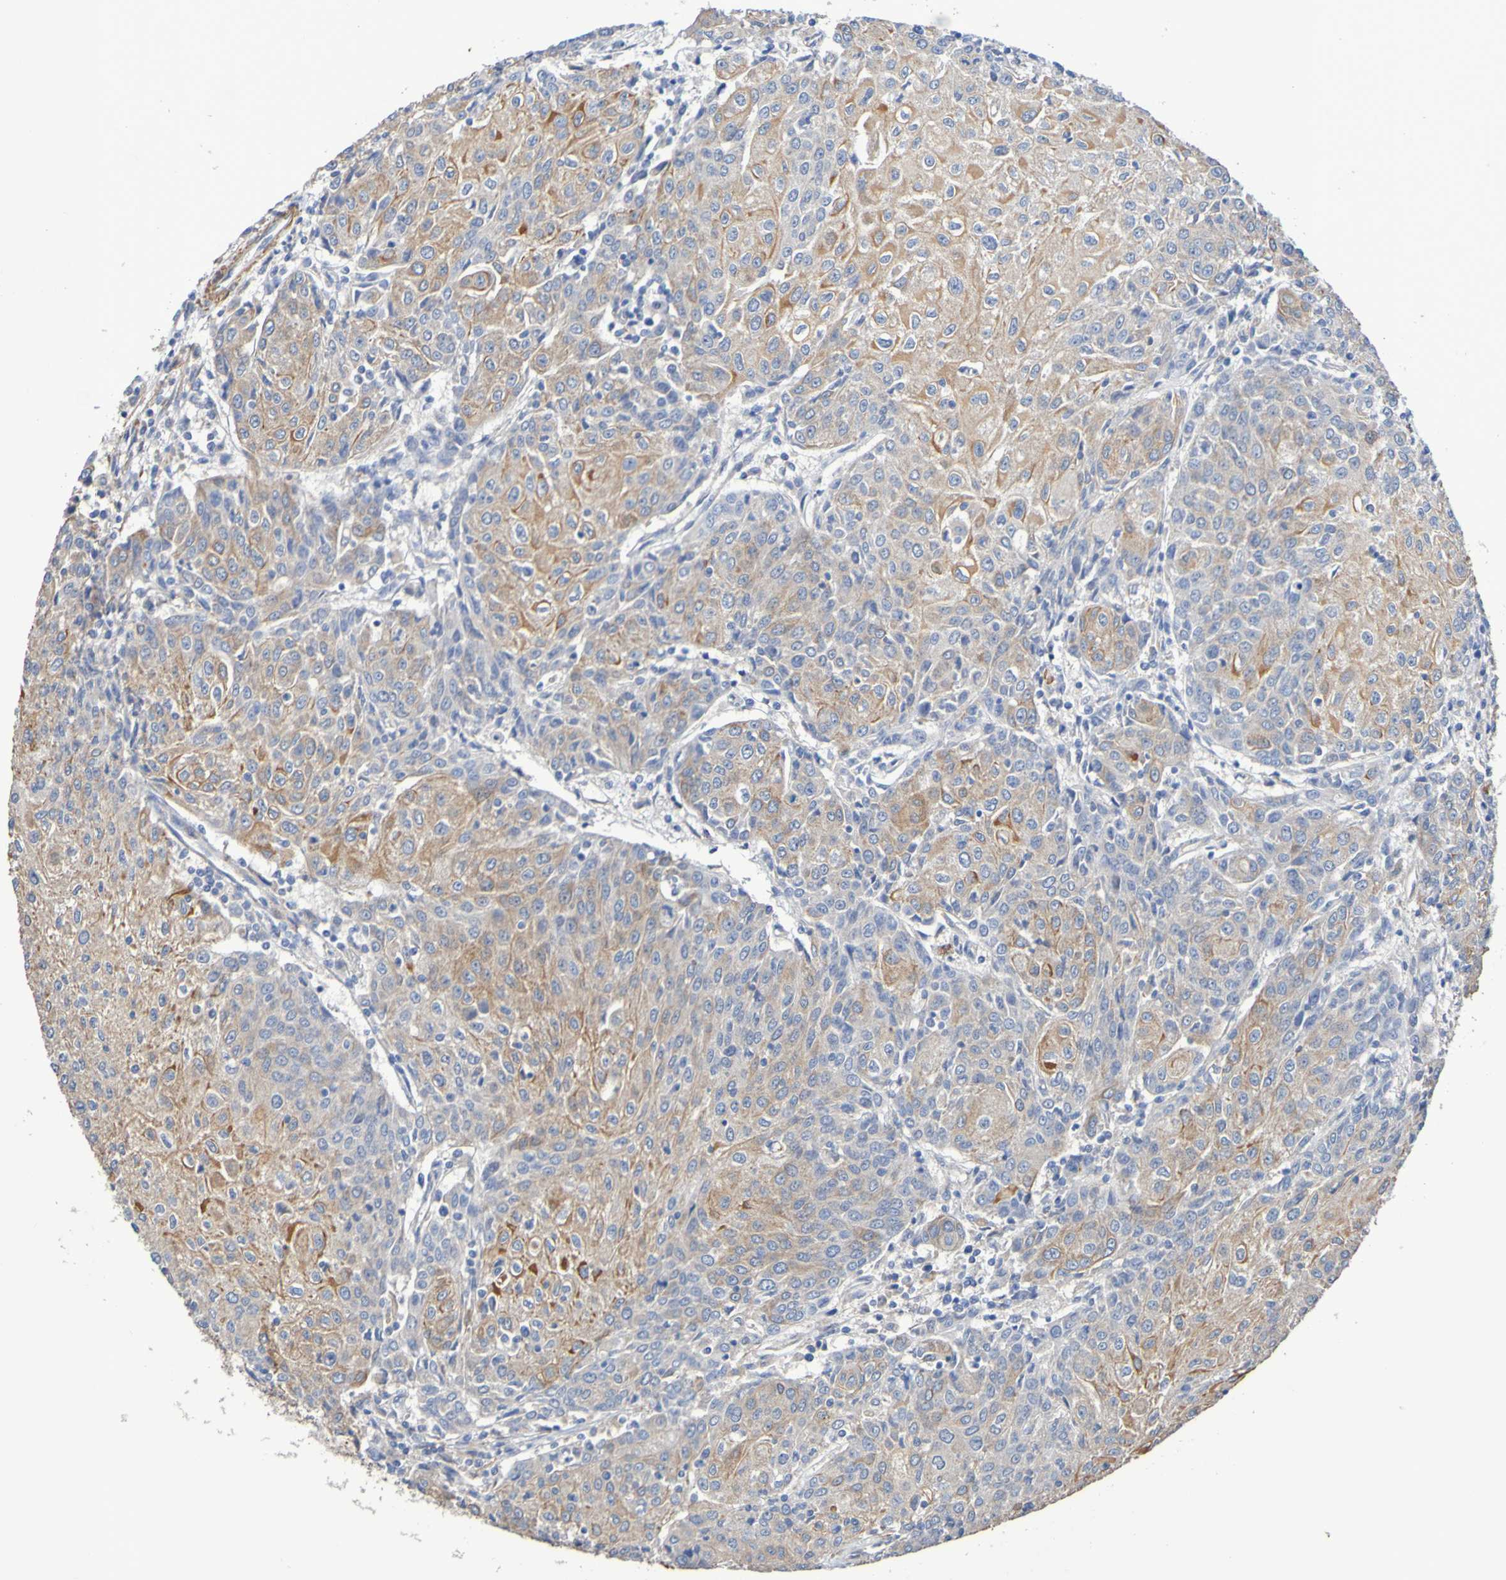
{"staining": {"intensity": "moderate", "quantity": "25%-75%", "location": "cytoplasmic/membranous"}, "tissue": "urothelial cancer", "cell_type": "Tumor cells", "image_type": "cancer", "snomed": [{"axis": "morphology", "description": "Urothelial carcinoma, High grade"}, {"axis": "topography", "description": "Urinary bladder"}], "caption": "Moderate cytoplasmic/membranous protein positivity is present in about 25%-75% of tumor cells in urothelial cancer.", "gene": "SRPRB", "patient": {"sex": "female", "age": 85}}